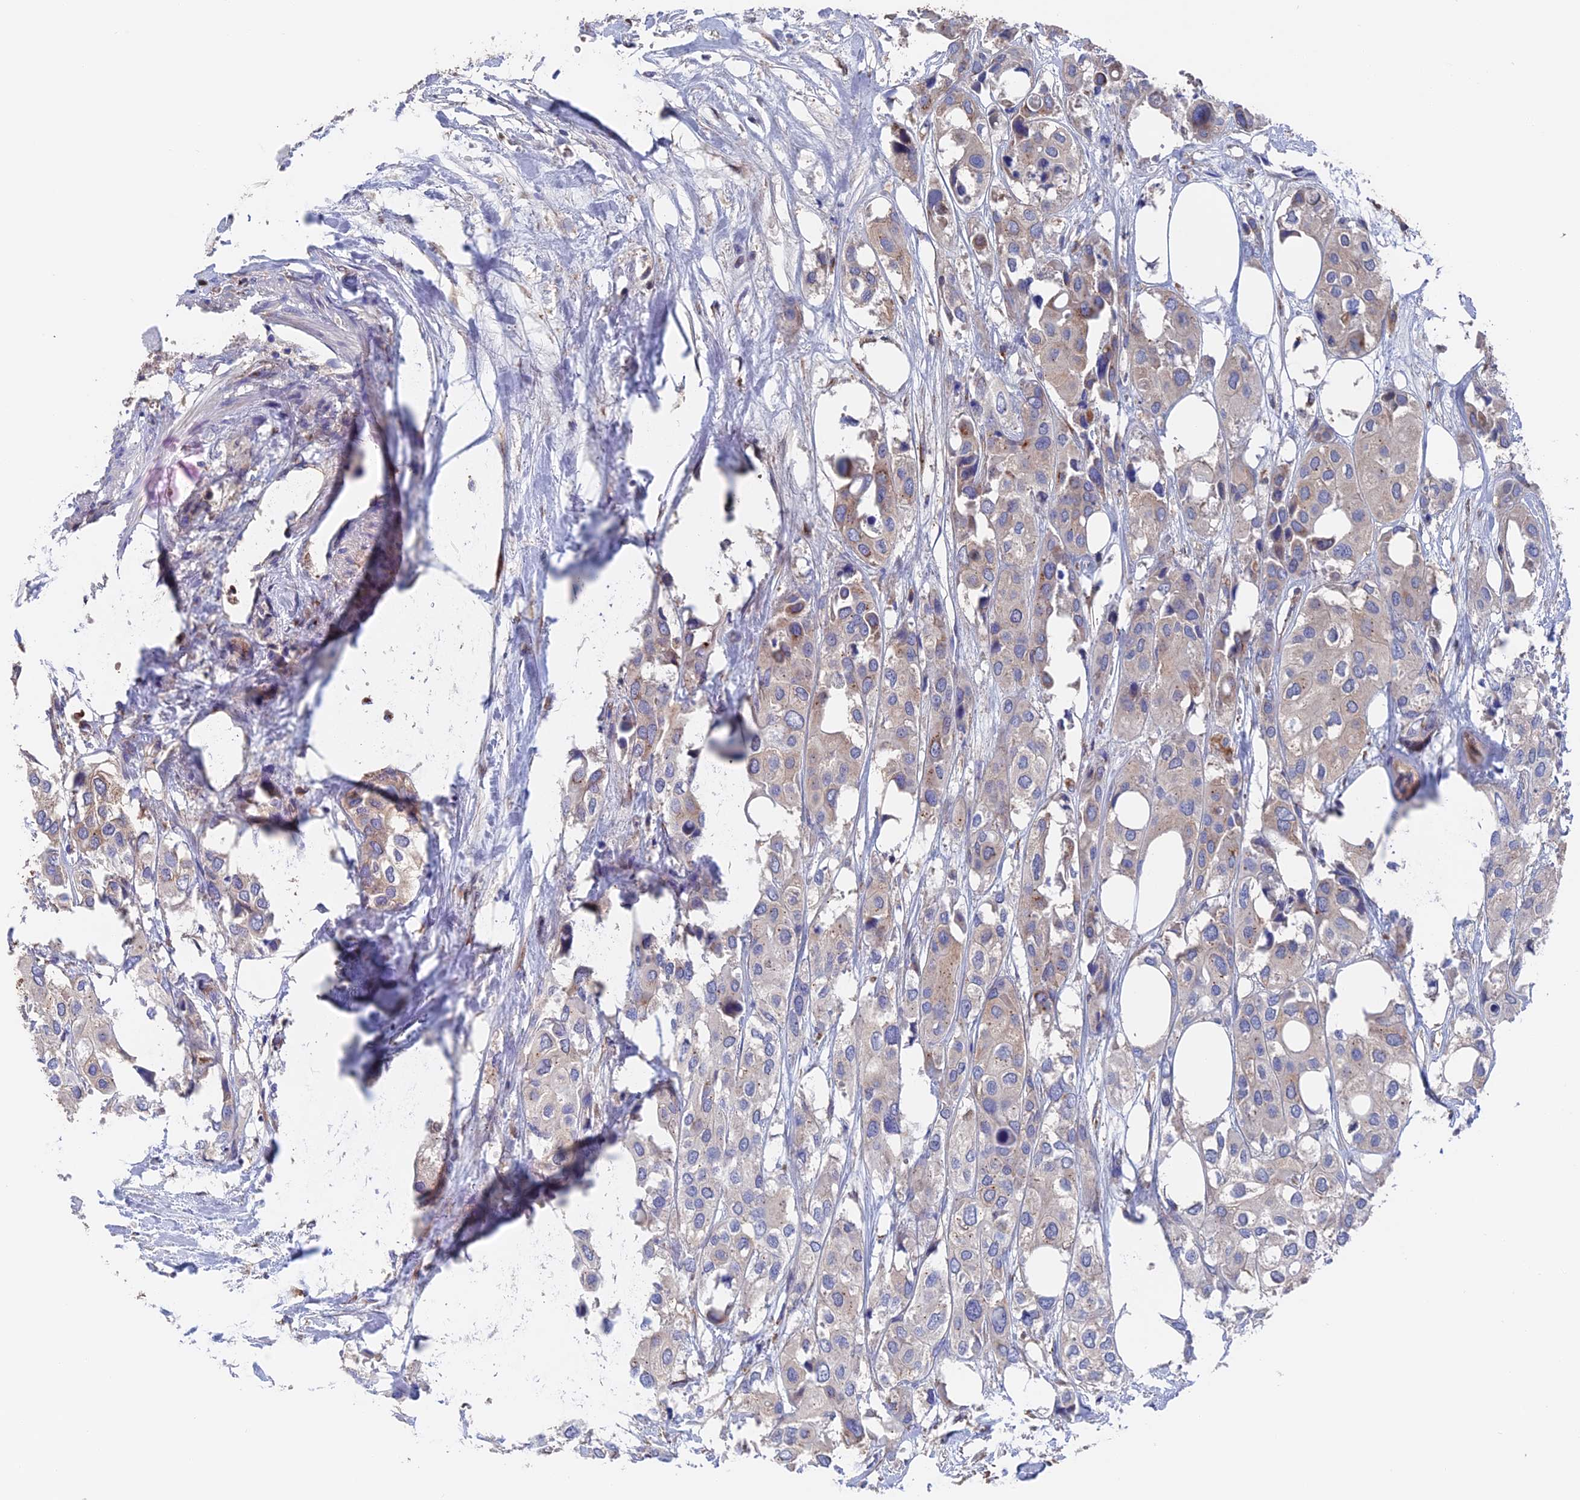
{"staining": {"intensity": "negative", "quantity": "none", "location": "none"}, "tissue": "urothelial cancer", "cell_type": "Tumor cells", "image_type": "cancer", "snomed": [{"axis": "morphology", "description": "Urothelial carcinoma, High grade"}, {"axis": "topography", "description": "Urinary bladder"}], "caption": "Protein analysis of urothelial carcinoma (high-grade) shows no significant positivity in tumor cells.", "gene": "HPF1", "patient": {"sex": "male", "age": 64}}